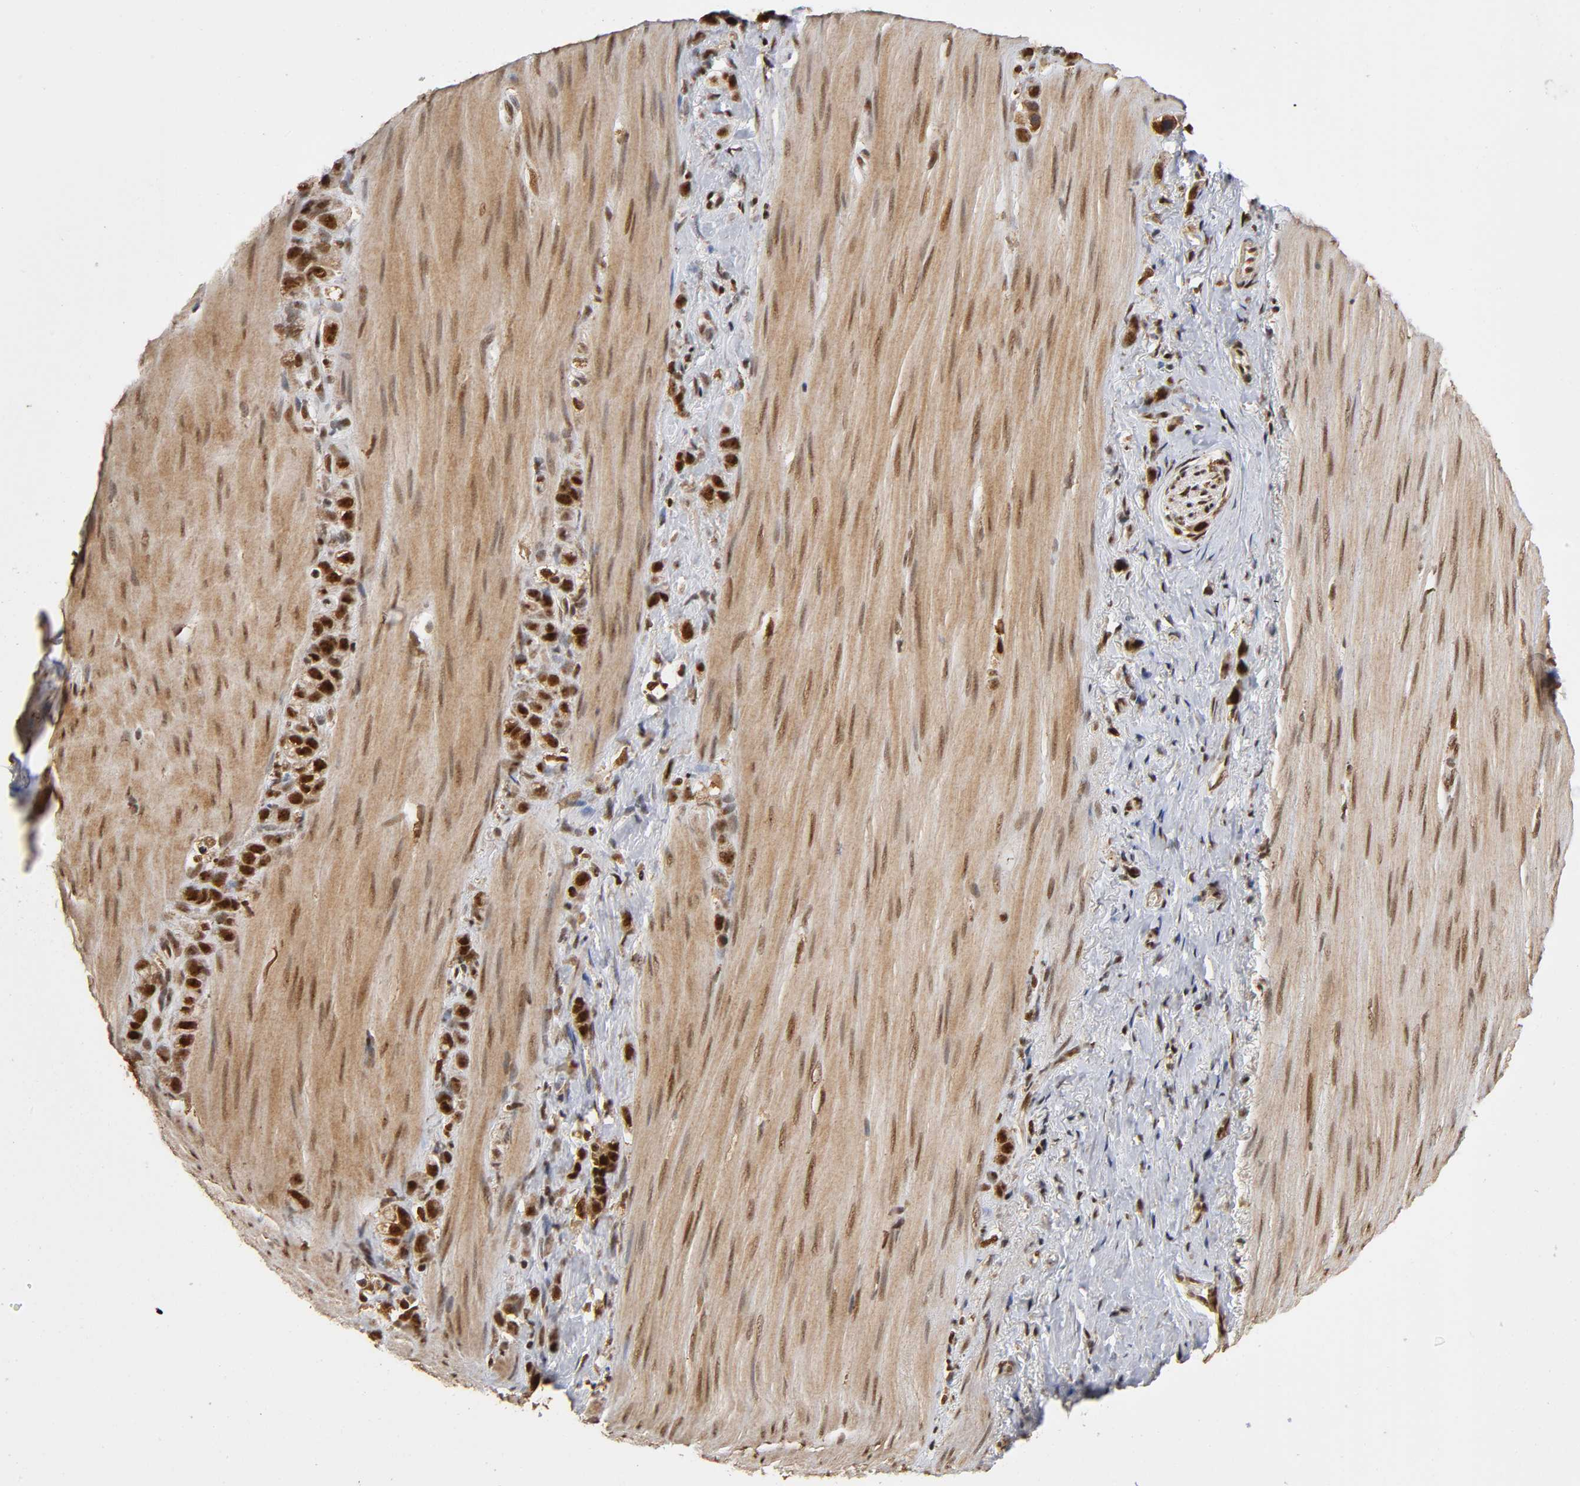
{"staining": {"intensity": "strong", "quantity": ">75%", "location": "cytoplasmic/membranous,nuclear"}, "tissue": "stomach cancer", "cell_type": "Tumor cells", "image_type": "cancer", "snomed": [{"axis": "morphology", "description": "Normal tissue, NOS"}, {"axis": "morphology", "description": "Adenocarcinoma, NOS"}, {"axis": "morphology", "description": "Adenocarcinoma, High grade"}, {"axis": "topography", "description": "Stomach, upper"}, {"axis": "topography", "description": "Stomach"}], "caption": "Strong cytoplasmic/membranous and nuclear staining for a protein is appreciated in approximately >75% of tumor cells of stomach cancer using immunohistochemistry (IHC).", "gene": "RNF122", "patient": {"sex": "female", "age": 65}}